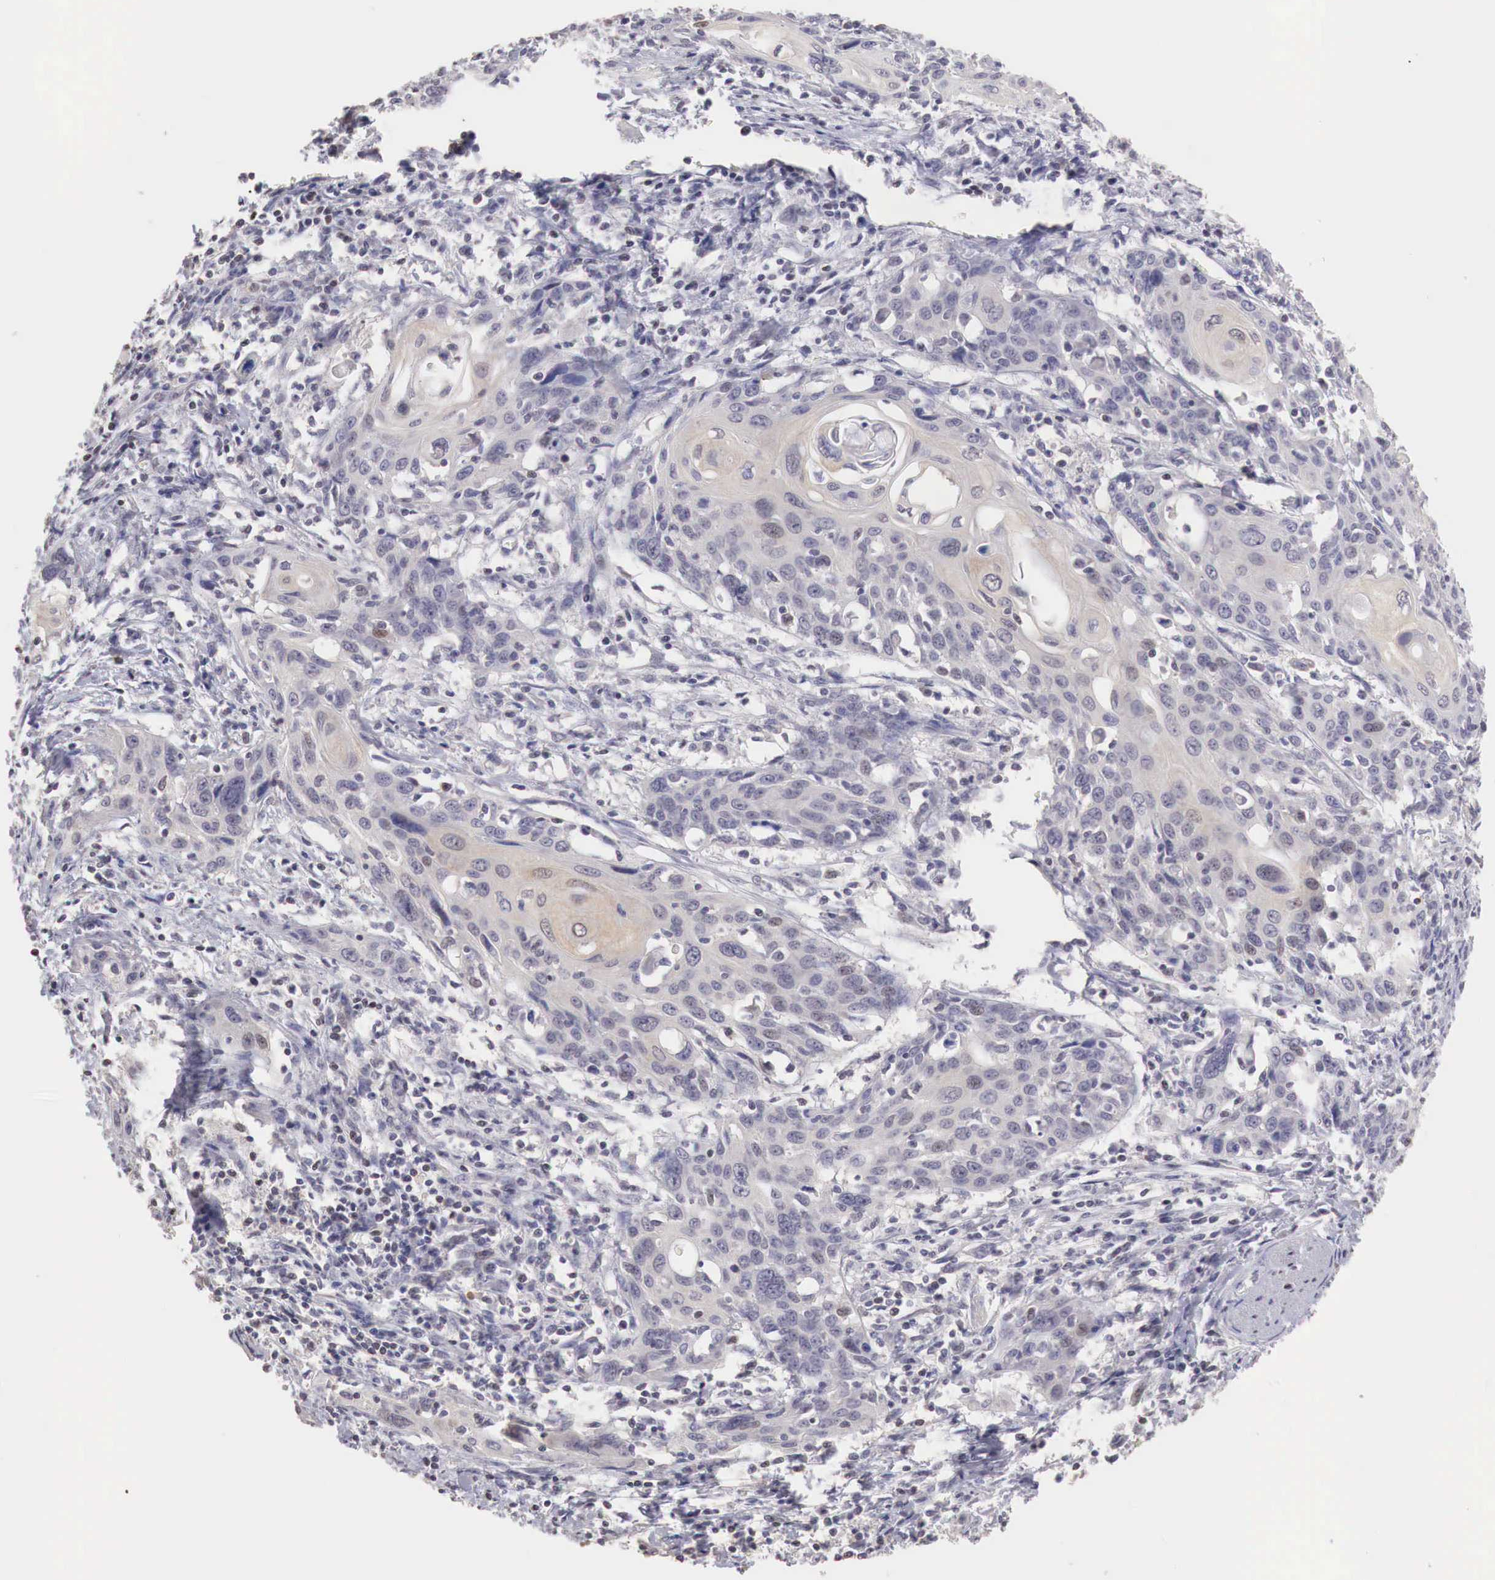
{"staining": {"intensity": "weak", "quantity": "25%-75%", "location": "cytoplasmic/membranous,nuclear"}, "tissue": "cervical cancer", "cell_type": "Tumor cells", "image_type": "cancer", "snomed": [{"axis": "morphology", "description": "Squamous cell carcinoma, NOS"}, {"axis": "topography", "description": "Cervix"}], "caption": "Squamous cell carcinoma (cervical) stained with a brown dye displays weak cytoplasmic/membranous and nuclear positive positivity in about 25%-75% of tumor cells.", "gene": "TBC1D9", "patient": {"sex": "female", "age": 54}}